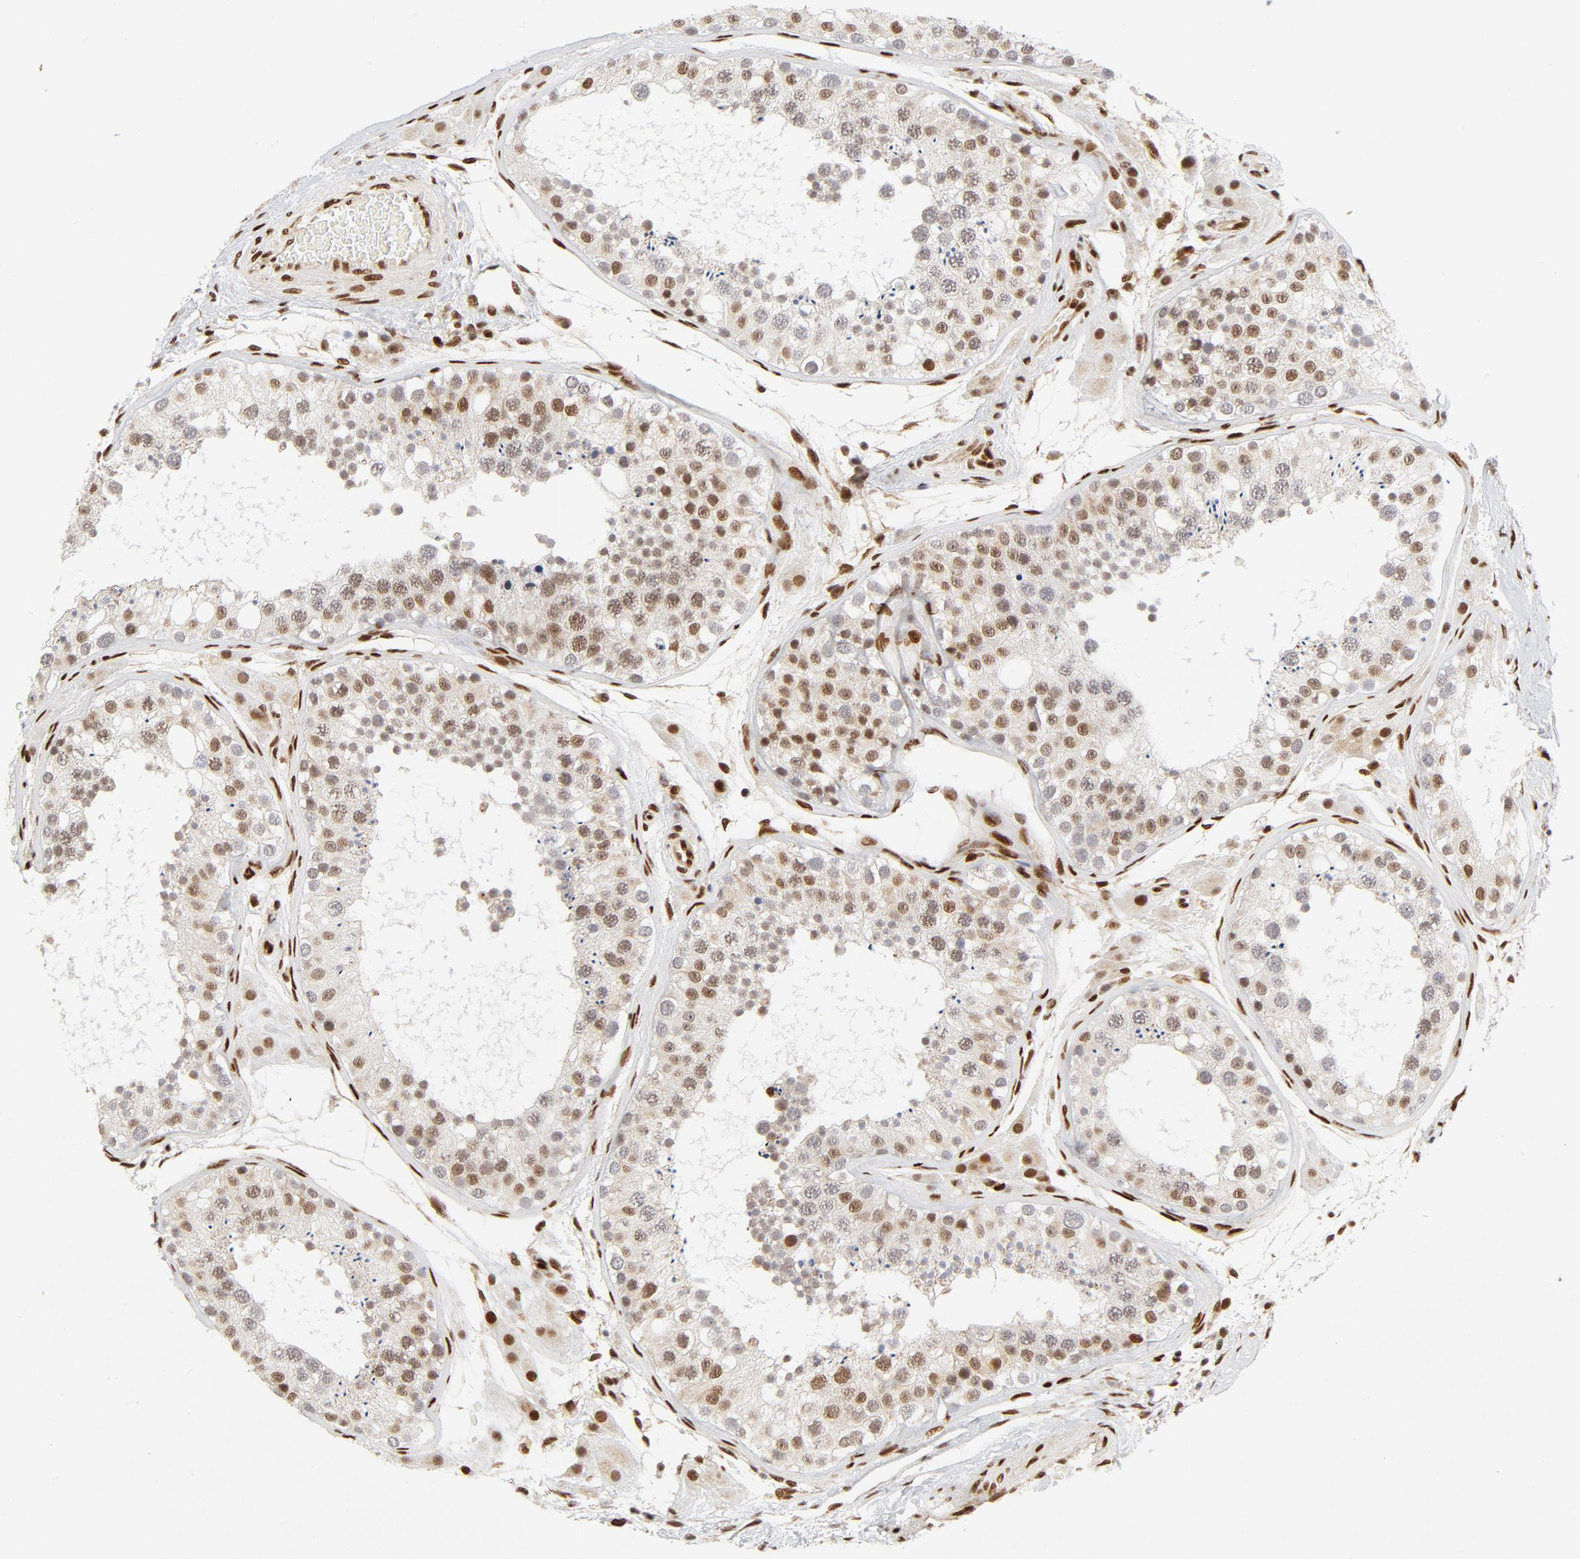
{"staining": {"intensity": "weak", "quantity": "25%-75%", "location": "nuclear"}, "tissue": "testis", "cell_type": "Cells in seminiferous ducts", "image_type": "normal", "snomed": [{"axis": "morphology", "description": "Normal tissue, NOS"}, {"axis": "topography", "description": "Testis"}], "caption": "Benign testis displays weak nuclear expression in about 25%-75% of cells in seminiferous ducts, visualized by immunohistochemistry.", "gene": "MEF2A", "patient": {"sex": "male", "age": 26}}